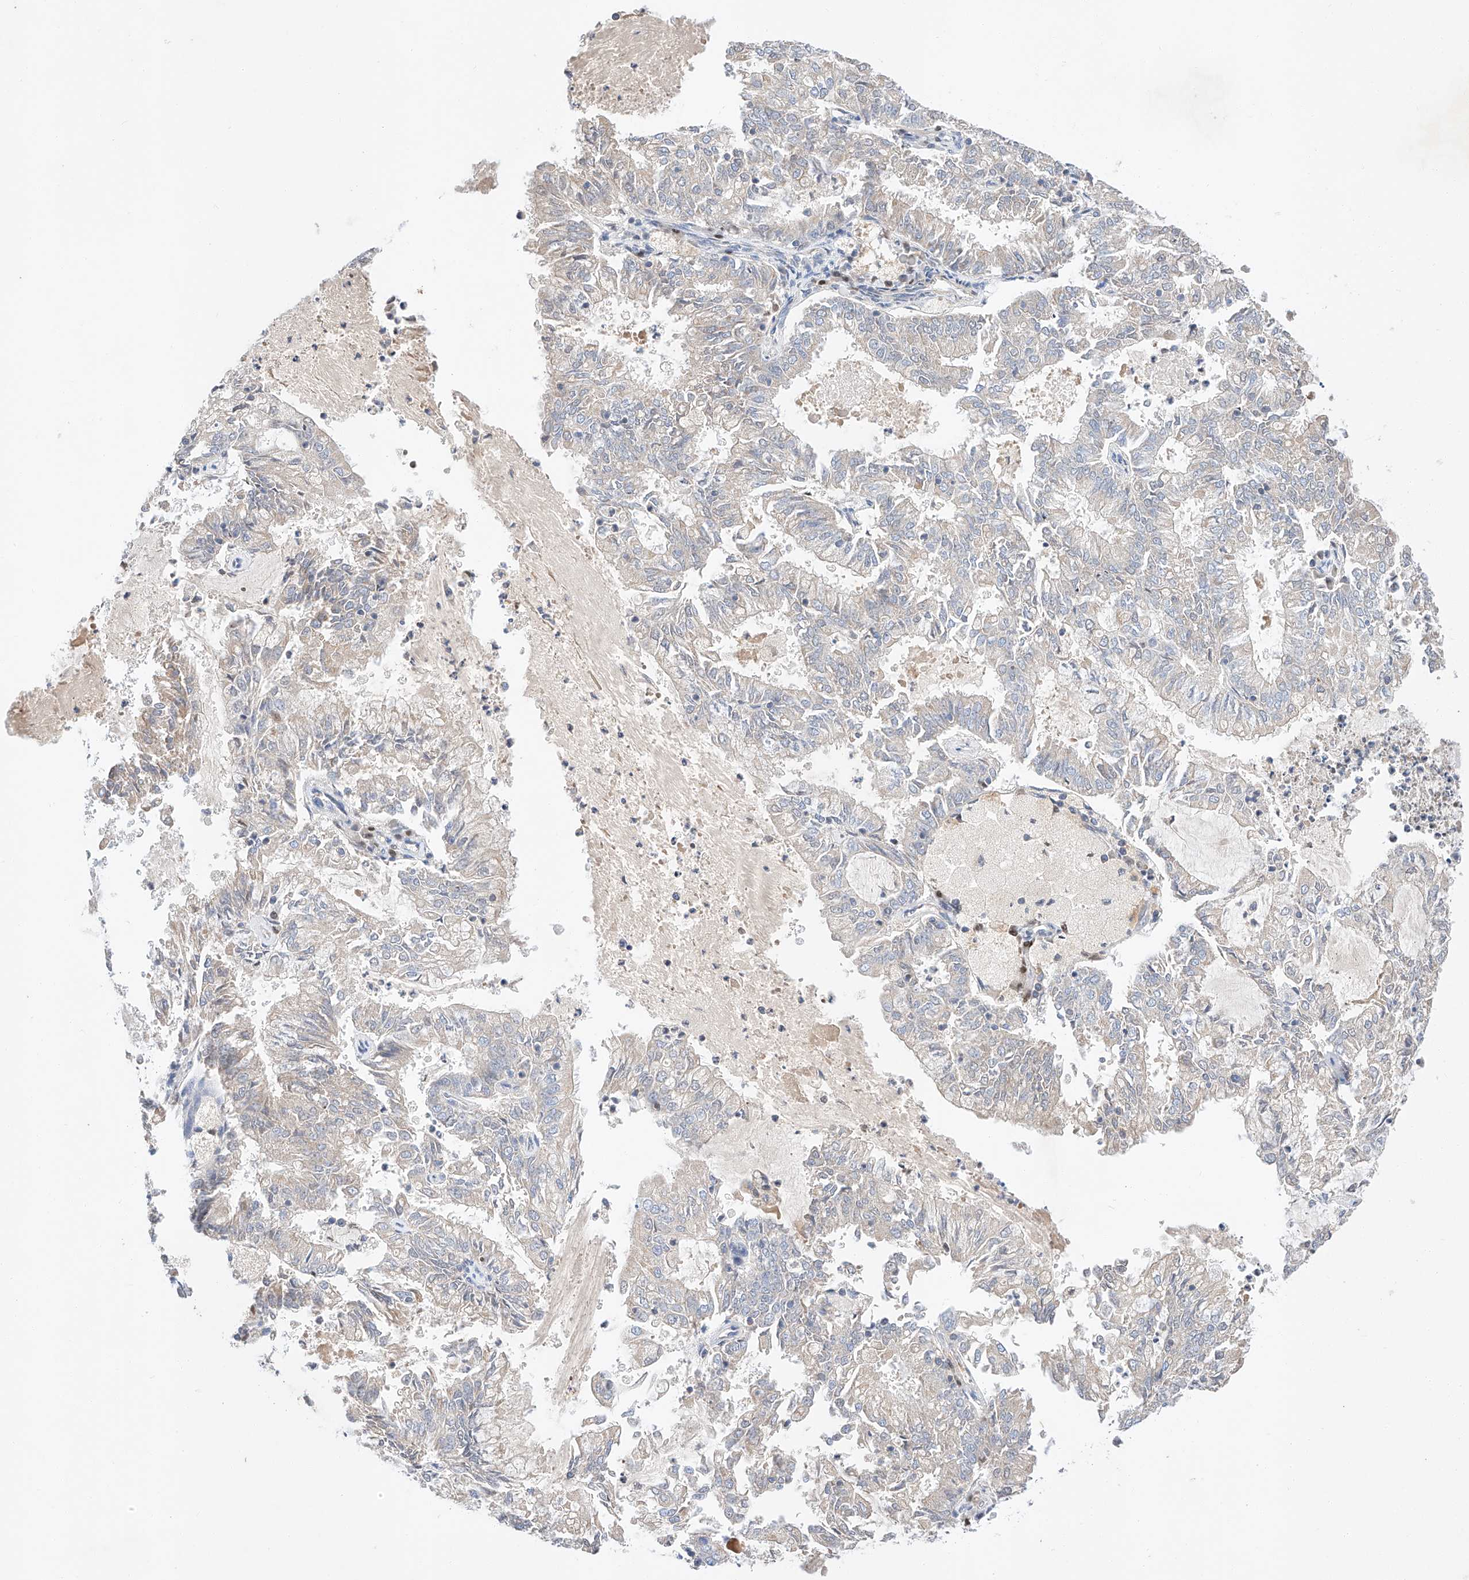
{"staining": {"intensity": "negative", "quantity": "none", "location": "none"}, "tissue": "endometrial cancer", "cell_type": "Tumor cells", "image_type": "cancer", "snomed": [{"axis": "morphology", "description": "Adenocarcinoma, NOS"}, {"axis": "topography", "description": "Endometrium"}], "caption": "The histopathology image shows no significant staining in tumor cells of endometrial cancer (adenocarcinoma).", "gene": "C6orf118", "patient": {"sex": "female", "age": 57}}